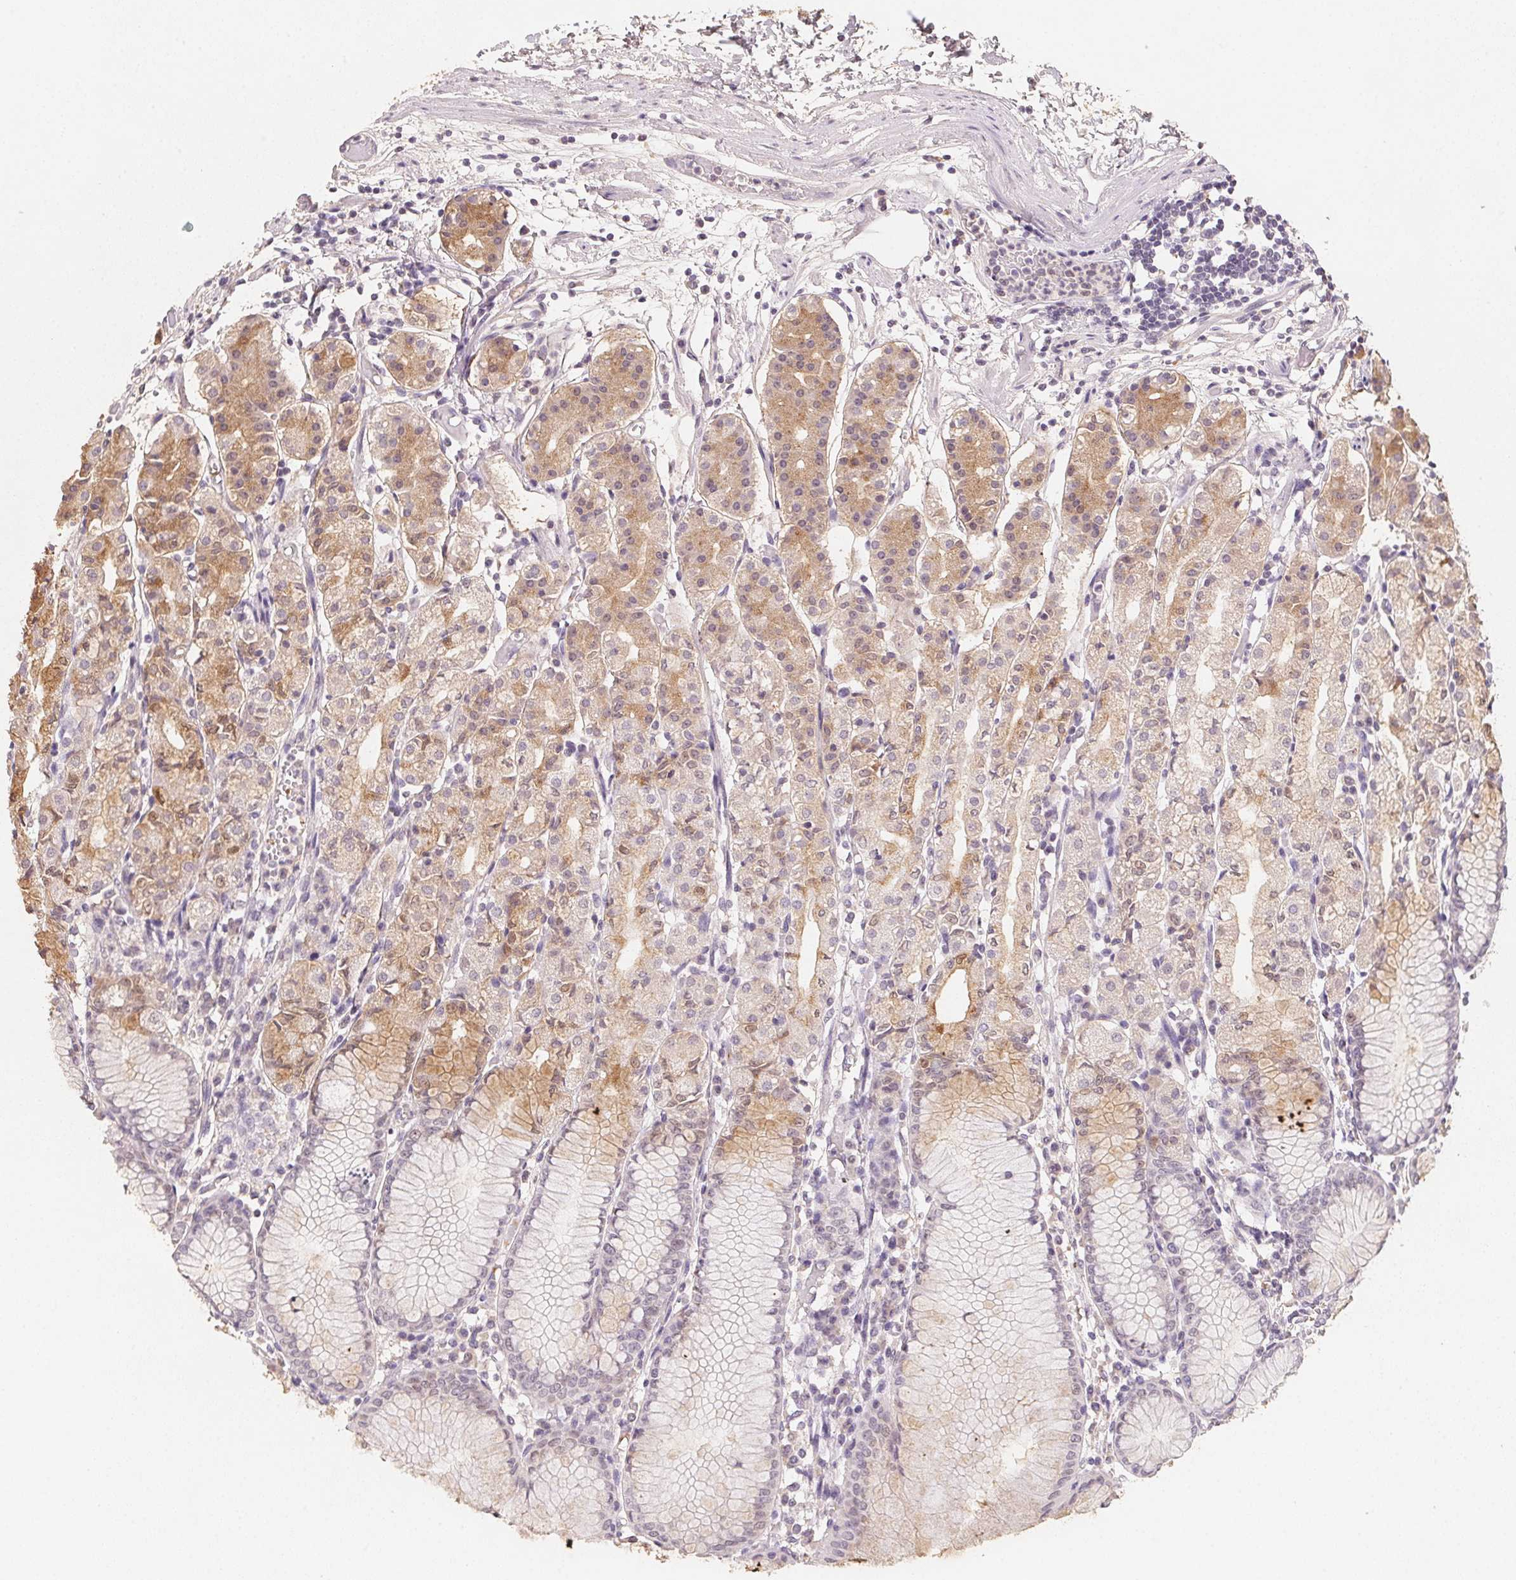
{"staining": {"intensity": "weak", "quantity": "25%-75%", "location": "cytoplasmic/membranous,nuclear"}, "tissue": "stomach", "cell_type": "Glandular cells", "image_type": "normal", "snomed": [{"axis": "morphology", "description": "Normal tissue, NOS"}, {"axis": "topography", "description": "Stomach"}], "caption": "High-power microscopy captured an immunohistochemistry (IHC) image of benign stomach, revealing weak cytoplasmic/membranous,nuclear staining in approximately 25%-75% of glandular cells.", "gene": "SLC6A18", "patient": {"sex": "female", "age": 57}}